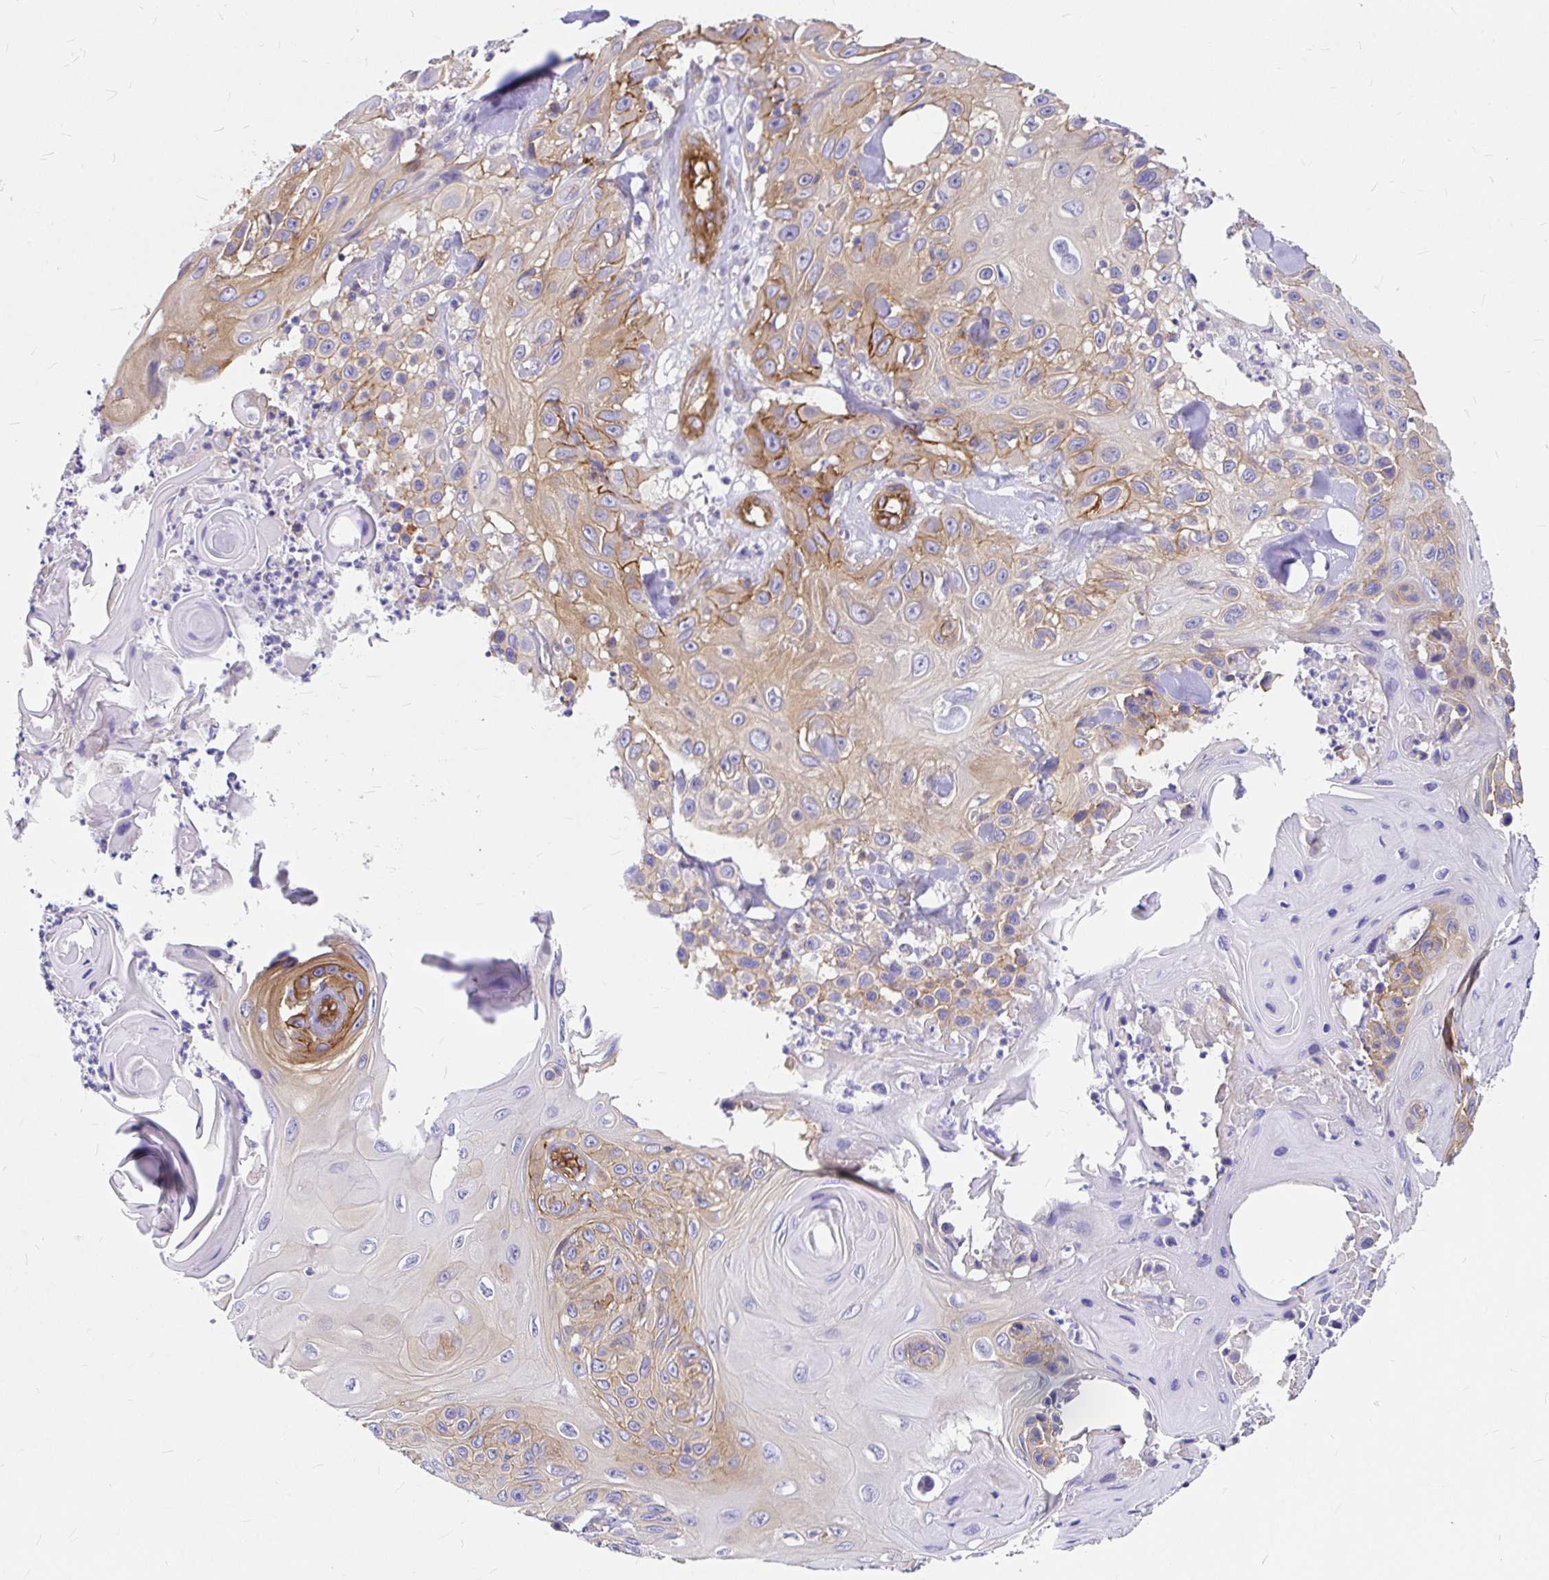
{"staining": {"intensity": "moderate", "quantity": ">75%", "location": "cytoplasmic/membranous"}, "tissue": "skin cancer", "cell_type": "Tumor cells", "image_type": "cancer", "snomed": [{"axis": "morphology", "description": "Squamous cell carcinoma, NOS"}, {"axis": "topography", "description": "Skin"}], "caption": "Protein expression analysis of human skin cancer (squamous cell carcinoma) reveals moderate cytoplasmic/membranous positivity in about >75% of tumor cells.", "gene": "MYO1B", "patient": {"sex": "male", "age": 82}}